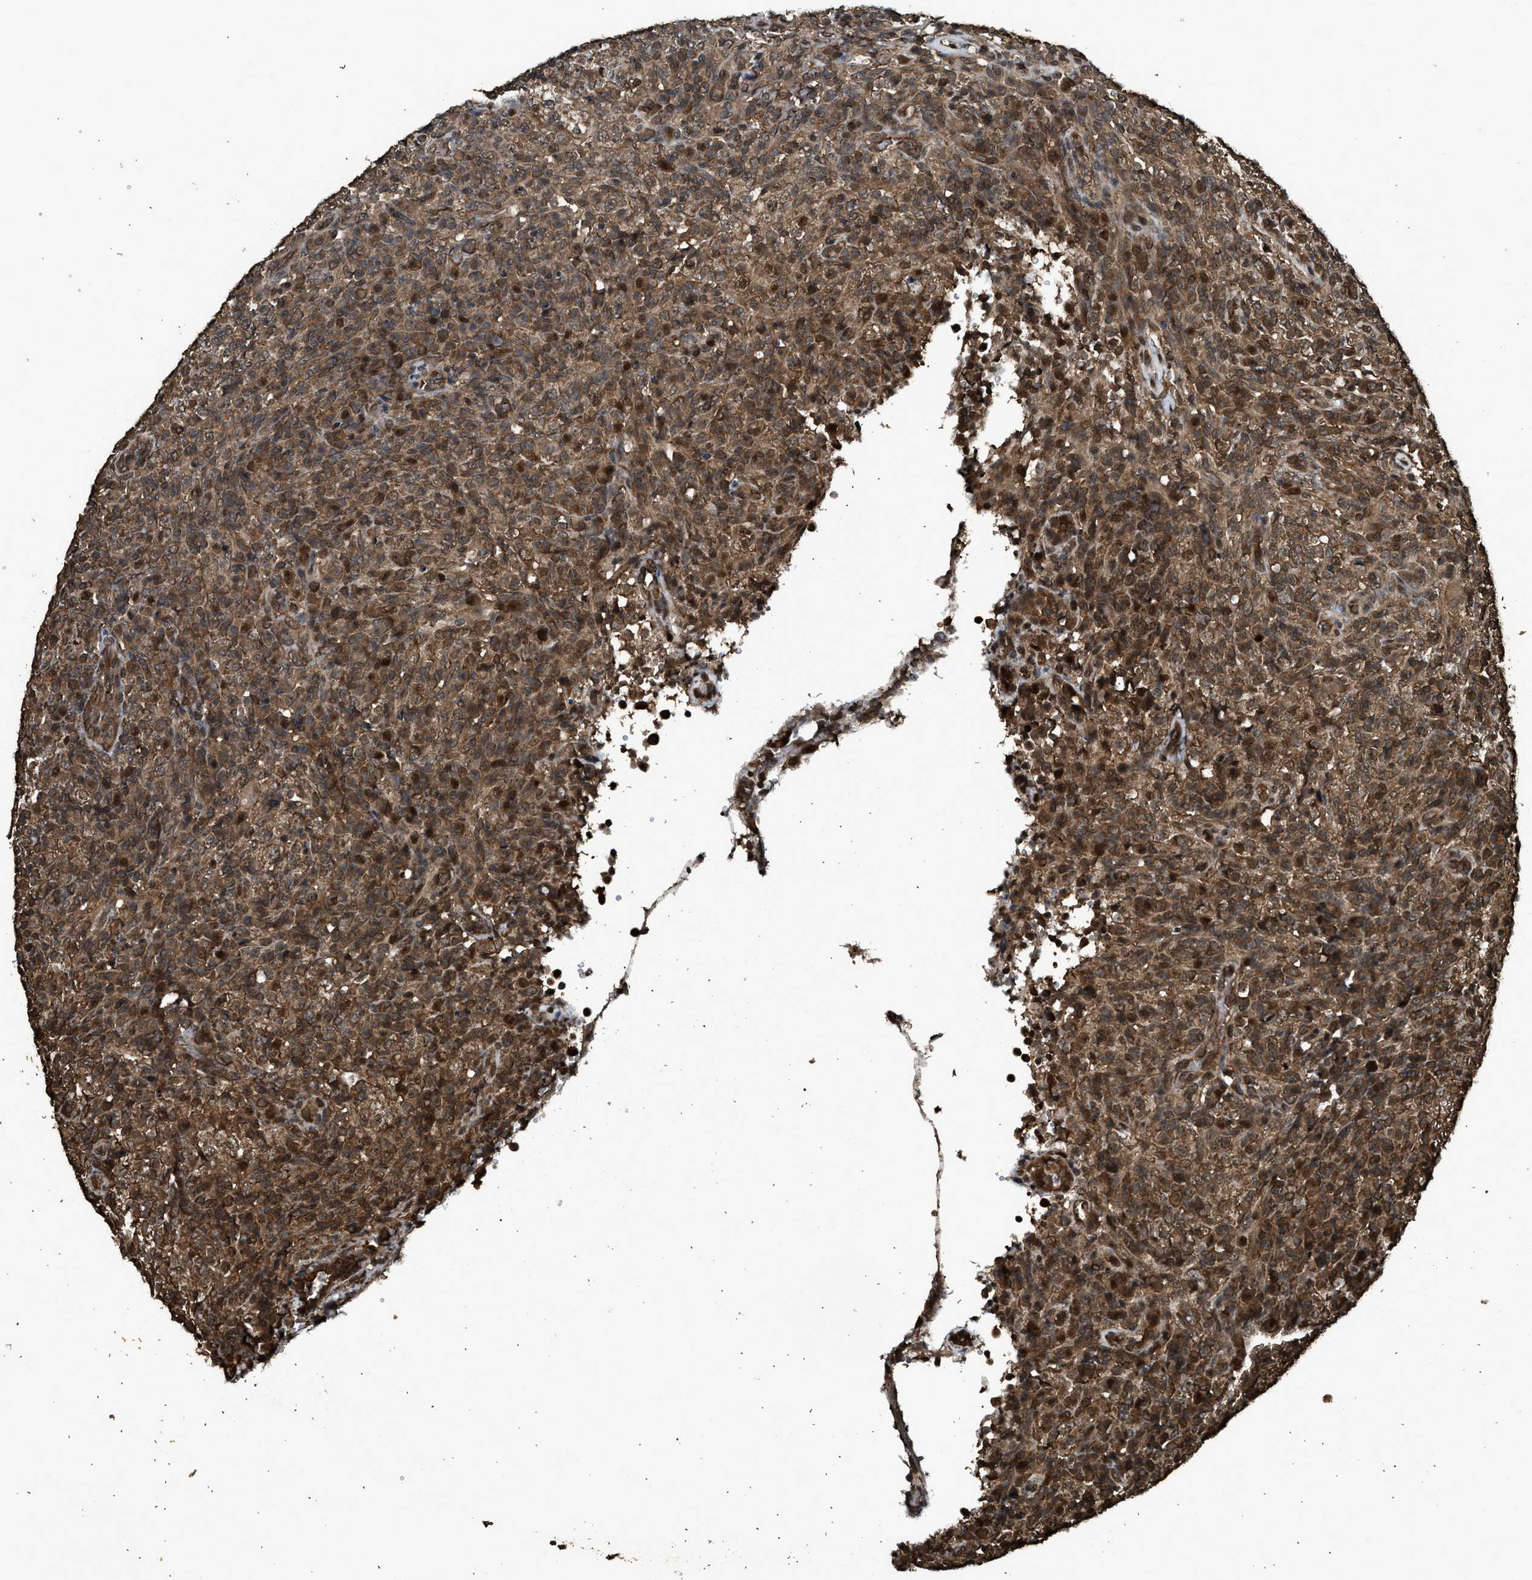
{"staining": {"intensity": "moderate", "quantity": ">75%", "location": "cytoplasmic/membranous,nuclear"}, "tissue": "lymphoma", "cell_type": "Tumor cells", "image_type": "cancer", "snomed": [{"axis": "morphology", "description": "Malignant lymphoma, non-Hodgkin's type, High grade"}, {"axis": "topography", "description": "Lymph node"}], "caption": "High-power microscopy captured an IHC micrograph of lymphoma, revealing moderate cytoplasmic/membranous and nuclear expression in about >75% of tumor cells.", "gene": "MYBL2", "patient": {"sex": "female", "age": 76}}